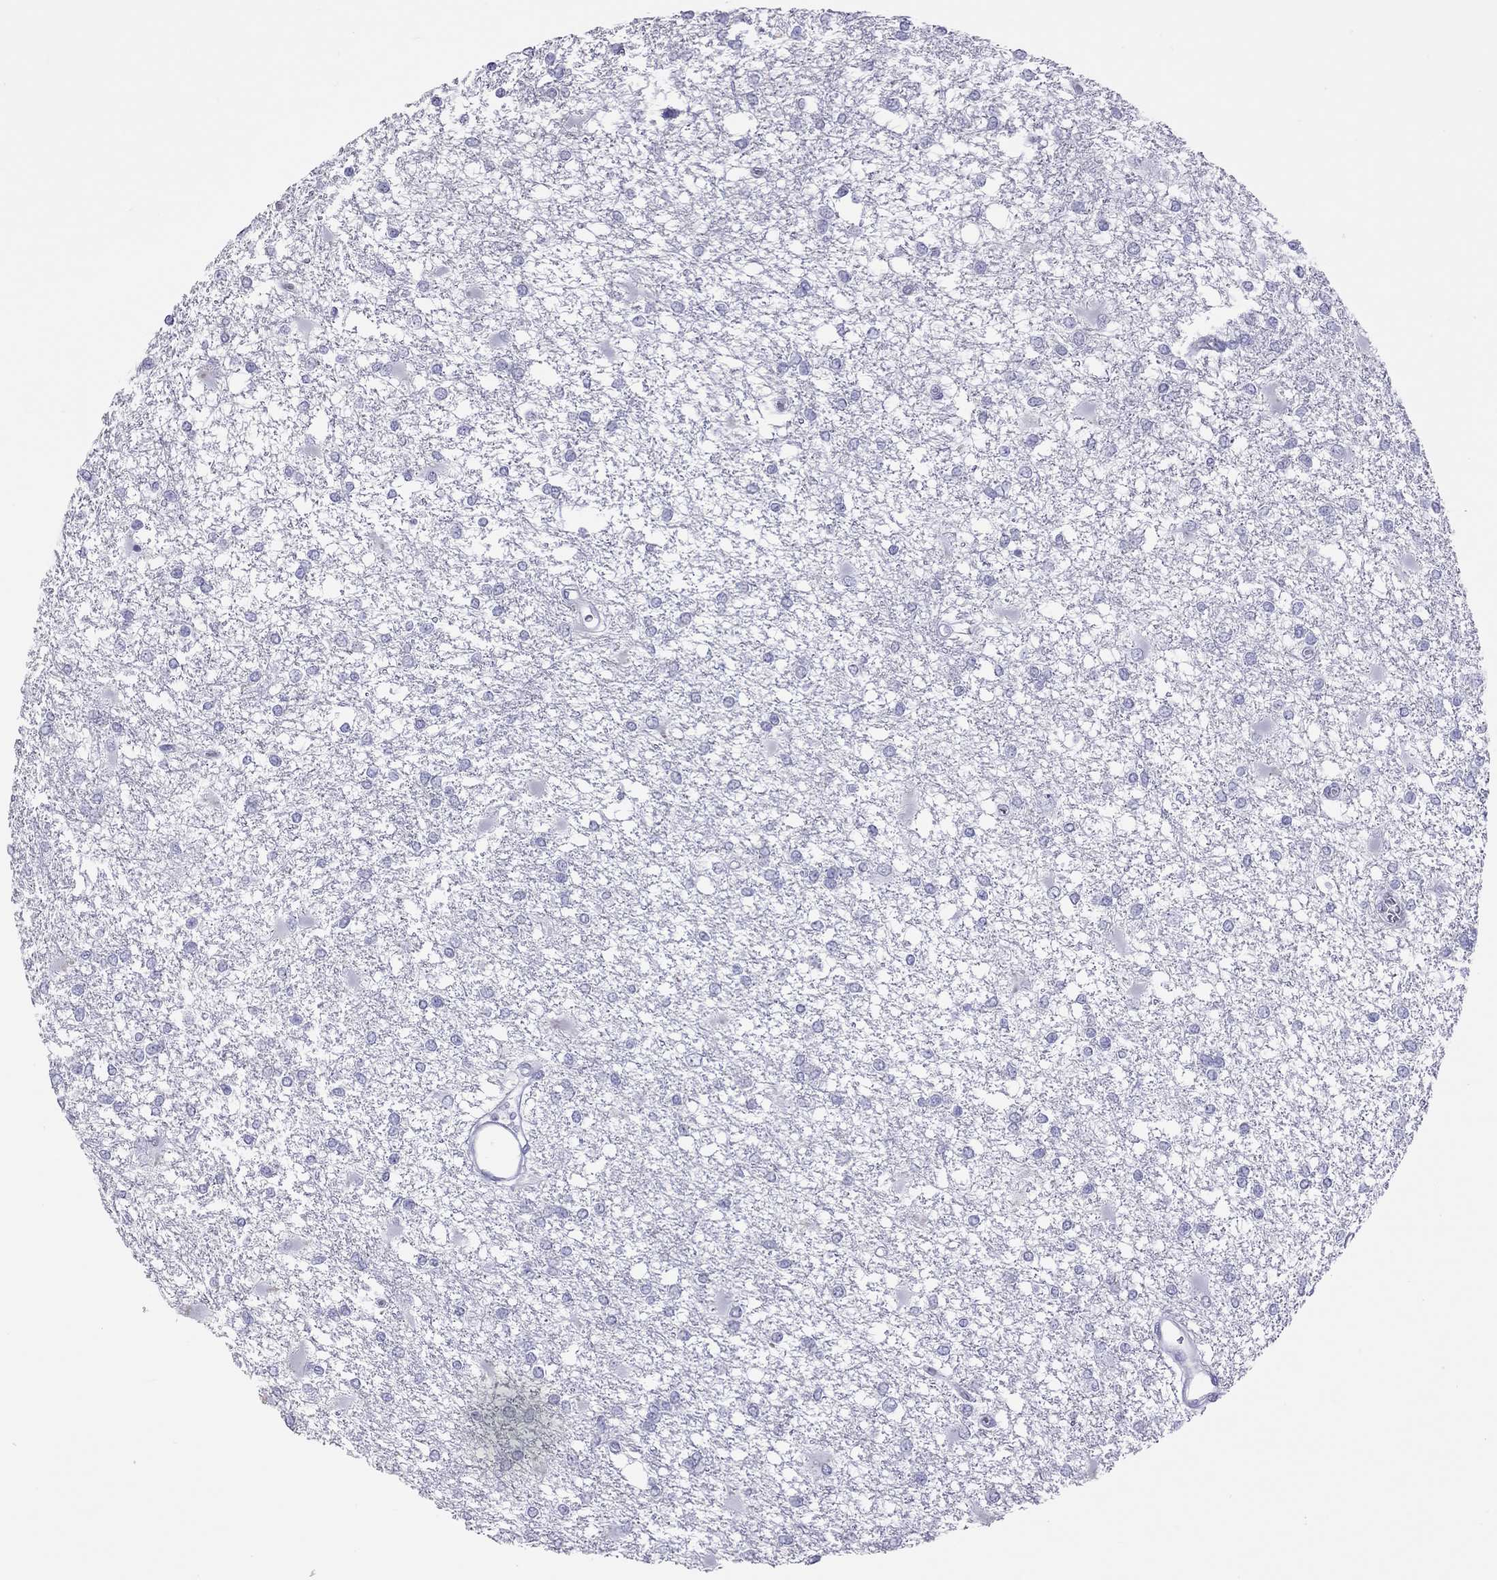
{"staining": {"intensity": "negative", "quantity": "none", "location": "none"}, "tissue": "glioma", "cell_type": "Tumor cells", "image_type": "cancer", "snomed": [{"axis": "morphology", "description": "Glioma, malignant, High grade"}, {"axis": "topography", "description": "Cerebral cortex"}], "caption": "Tumor cells are negative for protein expression in human glioma. Brightfield microscopy of immunohistochemistry (IHC) stained with DAB (brown) and hematoxylin (blue), captured at high magnification.", "gene": "STAG3", "patient": {"sex": "male", "age": 79}}